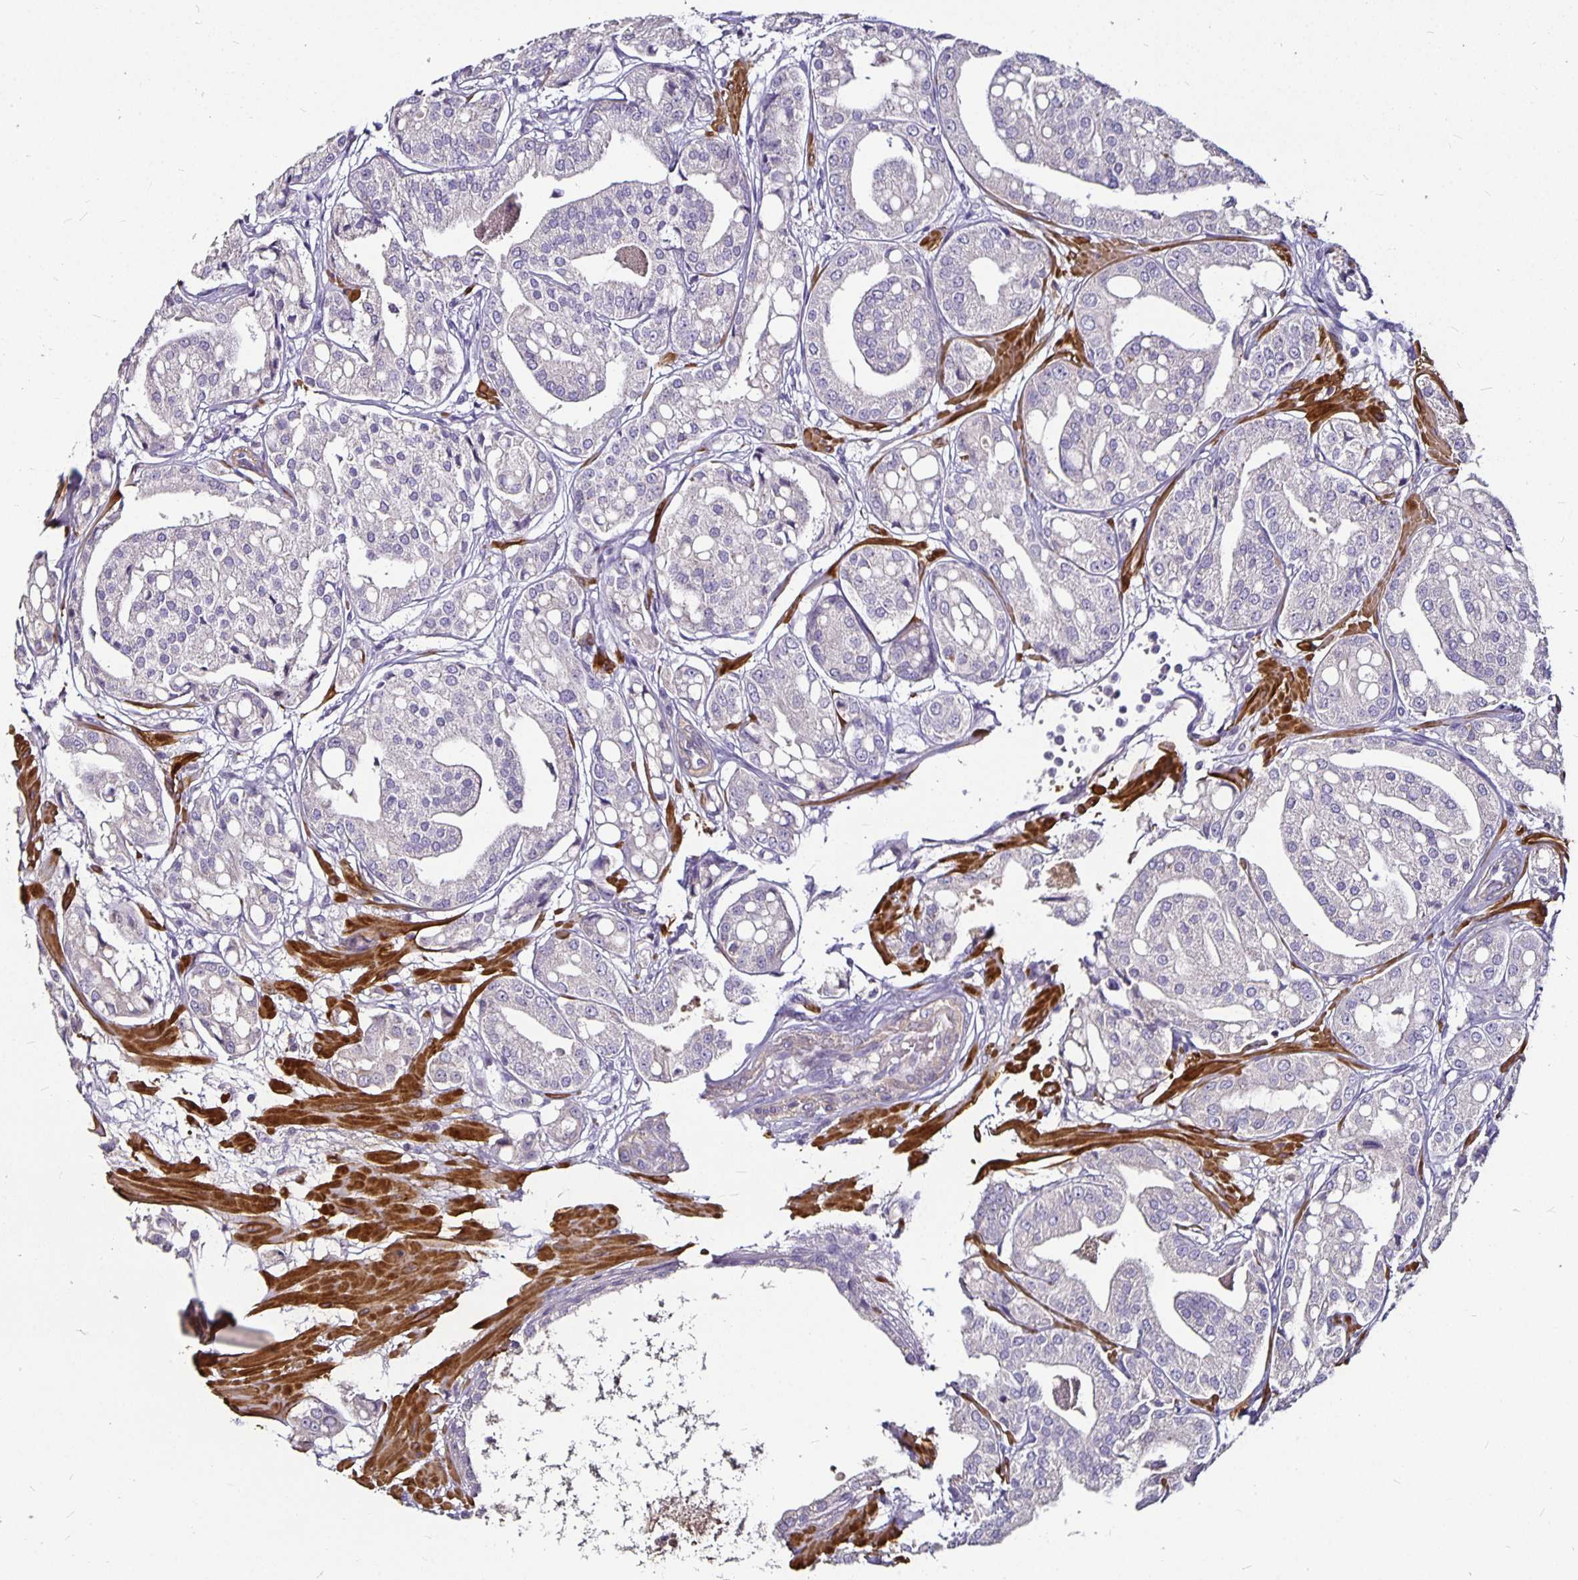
{"staining": {"intensity": "negative", "quantity": "none", "location": "none"}, "tissue": "renal cancer", "cell_type": "Tumor cells", "image_type": "cancer", "snomed": [{"axis": "morphology", "description": "Adenocarcinoma, NOS"}, {"axis": "topography", "description": "Urinary bladder"}], "caption": "Tumor cells show no significant positivity in adenocarcinoma (renal).", "gene": "CA12", "patient": {"sex": "male", "age": 61}}